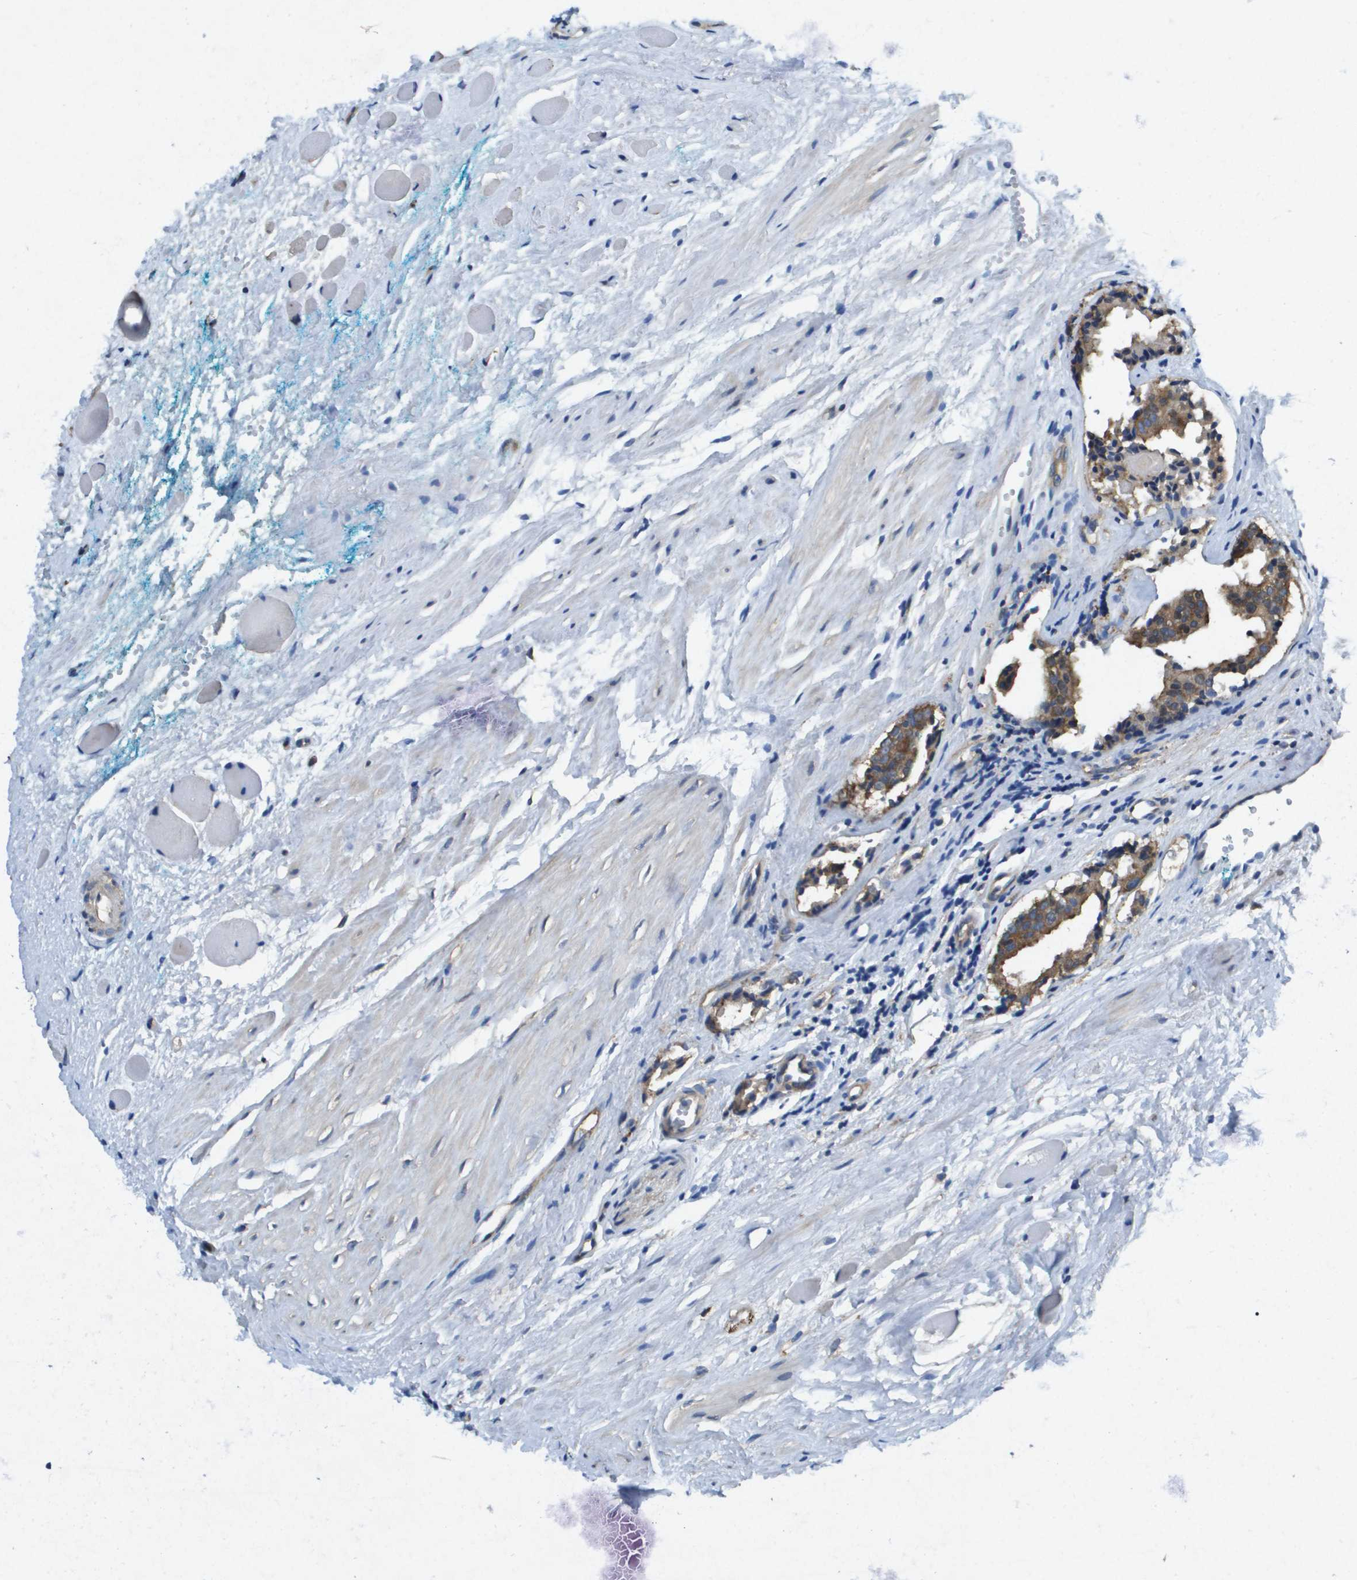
{"staining": {"intensity": "moderate", "quantity": ">75%", "location": "cytoplasmic/membranous"}, "tissue": "prostate cancer", "cell_type": "Tumor cells", "image_type": "cancer", "snomed": [{"axis": "morphology", "description": "Adenocarcinoma, Low grade"}, {"axis": "topography", "description": "Prostate"}], "caption": "This is a photomicrograph of immunohistochemistry (IHC) staining of low-grade adenocarcinoma (prostate), which shows moderate expression in the cytoplasmic/membranous of tumor cells.", "gene": "PTPRT", "patient": {"sex": "male", "age": 57}}